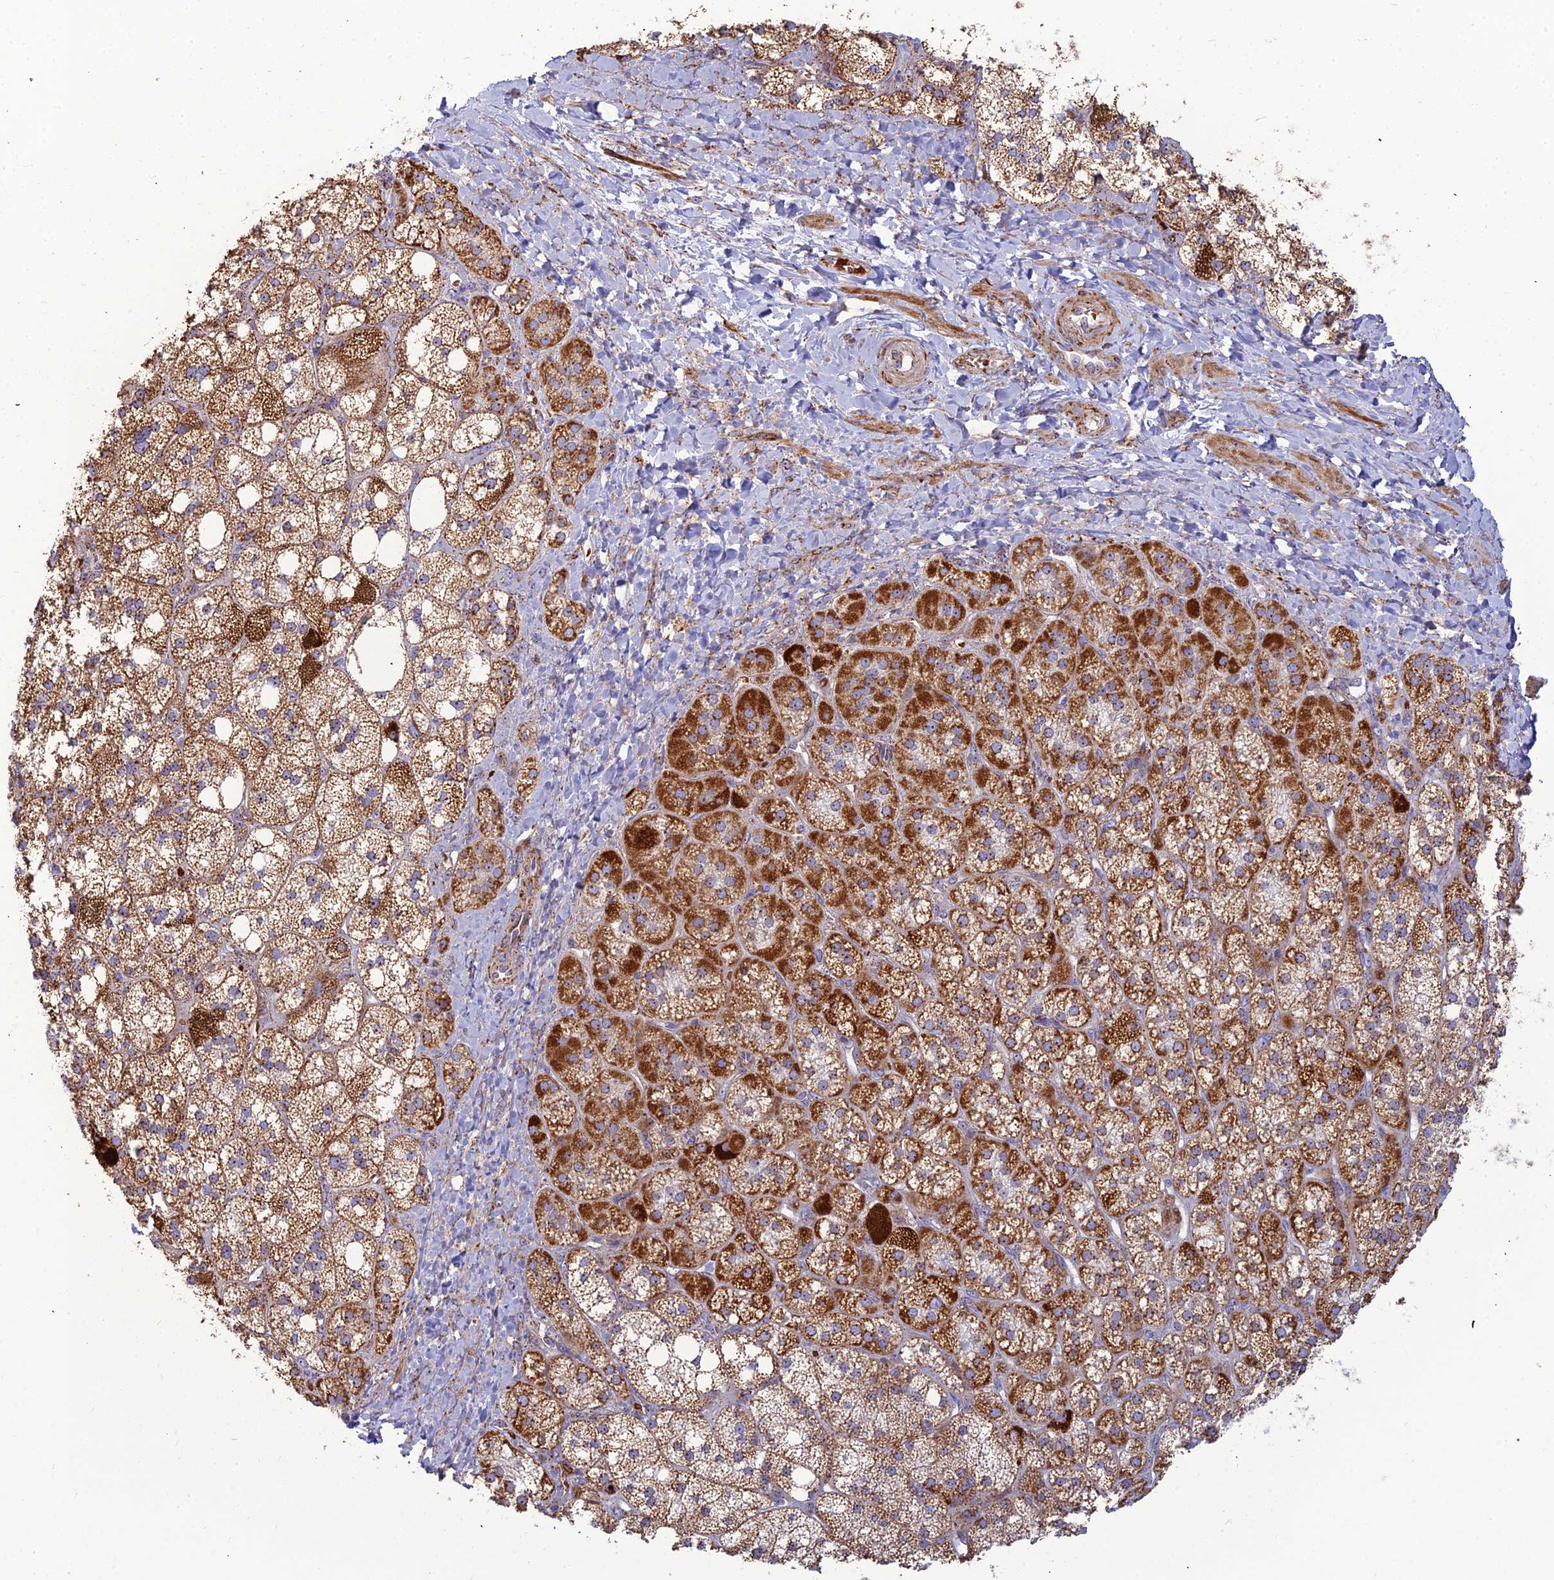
{"staining": {"intensity": "strong", "quantity": ">75%", "location": "cytoplasmic/membranous"}, "tissue": "adrenal gland", "cell_type": "Glandular cells", "image_type": "normal", "snomed": [{"axis": "morphology", "description": "Normal tissue, NOS"}, {"axis": "topography", "description": "Adrenal gland"}], "caption": "Adrenal gland was stained to show a protein in brown. There is high levels of strong cytoplasmic/membranous staining in approximately >75% of glandular cells. (DAB (3,3'-diaminobenzidine) IHC with brightfield microscopy, high magnification).", "gene": "SLC35F4", "patient": {"sex": "male", "age": 61}}